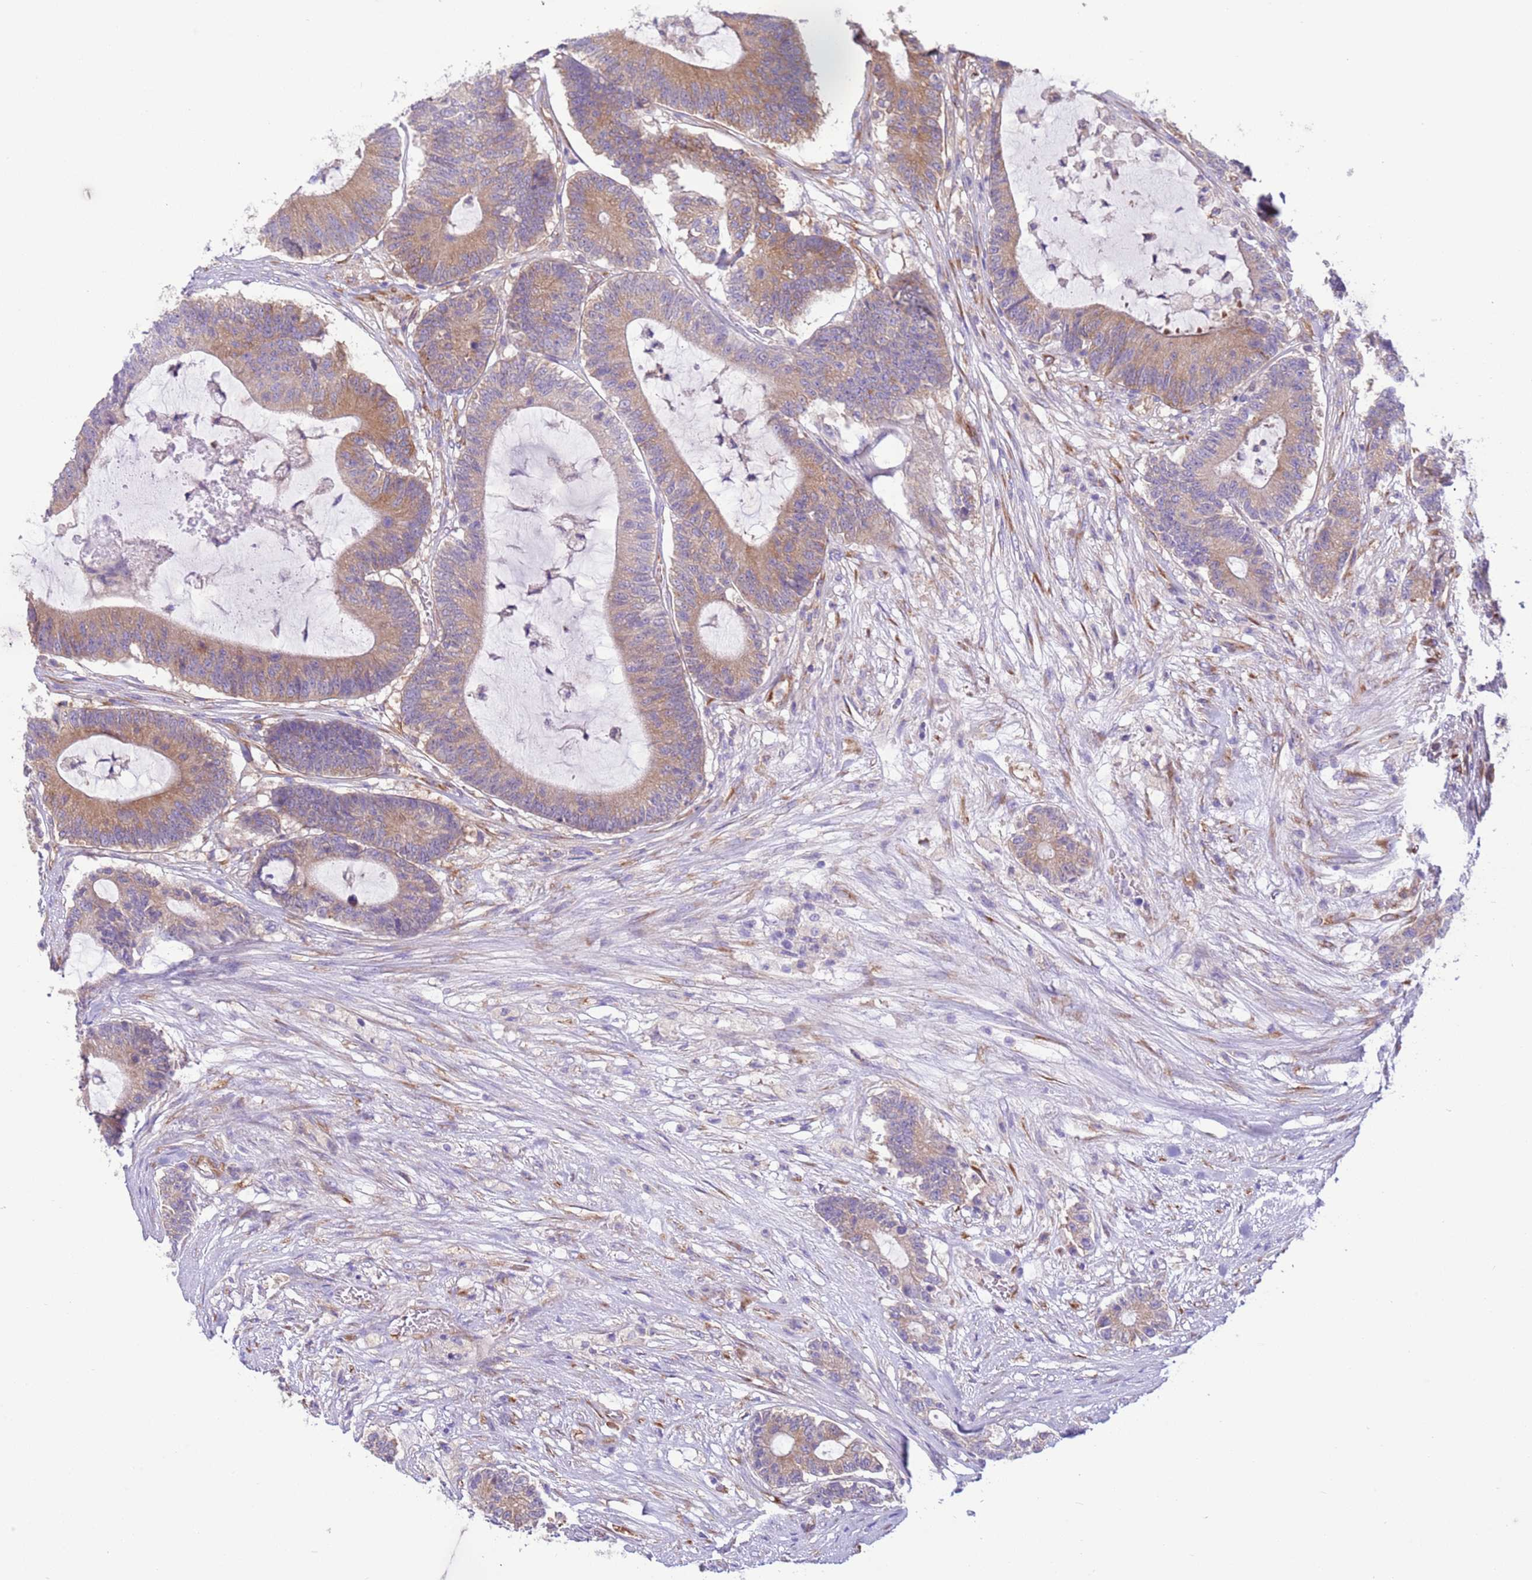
{"staining": {"intensity": "moderate", "quantity": ">75%", "location": "cytoplasmic/membranous"}, "tissue": "colorectal cancer", "cell_type": "Tumor cells", "image_type": "cancer", "snomed": [{"axis": "morphology", "description": "Adenocarcinoma, NOS"}, {"axis": "topography", "description": "Colon"}], "caption": "IHC of colorectal adenocarcinoma demonstrates medium levels of moderate cytoplasmic/membranous expression in about >75% of tumor cells.", "gene": "VARS1", "patient": {"sex": "female", "age": 84}}